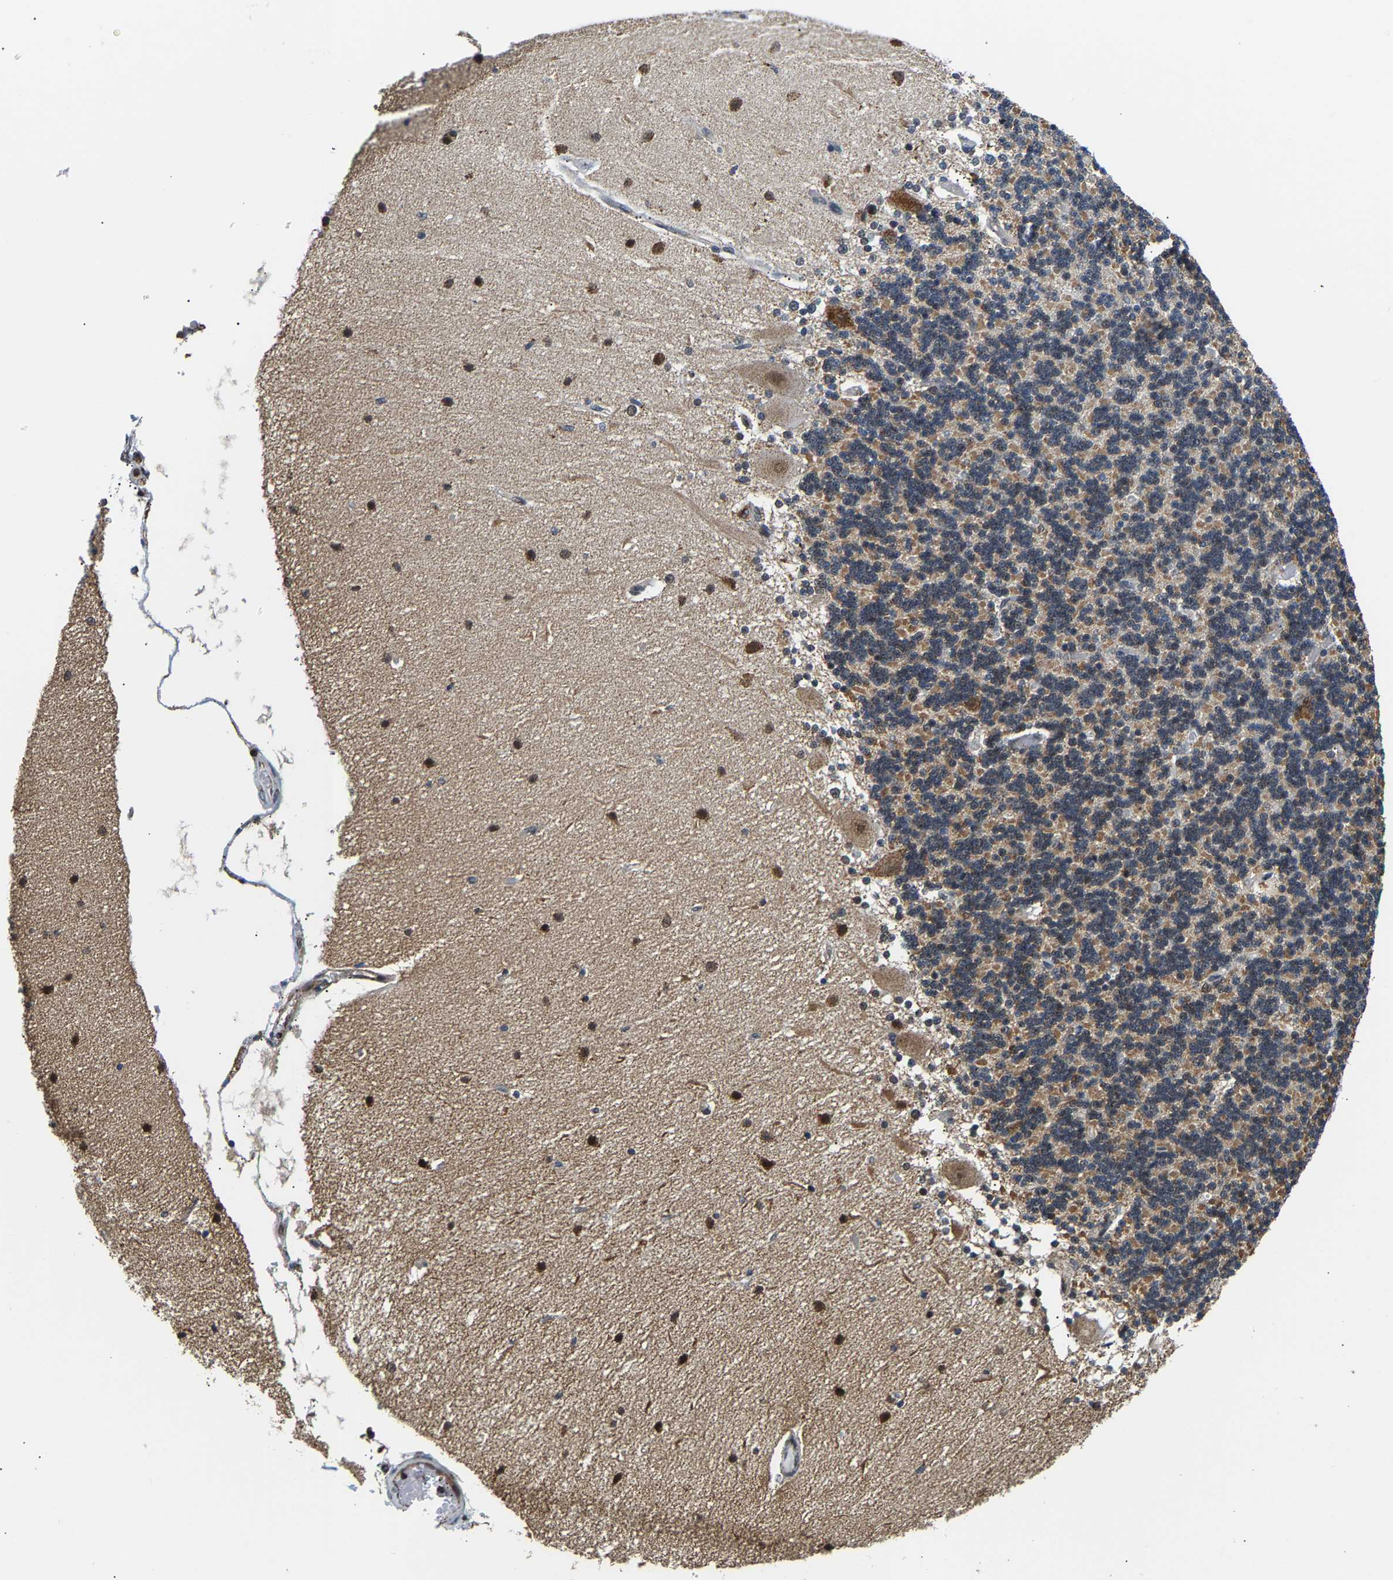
{"staining": {"intensity": "weak", "quantity": ">75%", "location": "cytoplasmic/membranous"}, "tissue": "cerebellum", "cell_type": "Cells in granular layer", "image_type": "normal", "snomed": [{"axis": "morphology", "description": "Normal tissue, NOS"}, {"axis": "topography", "description": "Cerebellum"}], "caption": "Cells in granular layer show weak cytoplasmic/membranous expression in about >75% of cells in normal cerebellum. The staining is performed using DAB brown chromogen to label protein expression. The nuclei are counter-stained blue using hematoxylin.", "gene": "GIMAP7", "patient": {"sex": "female", "age": 54}}